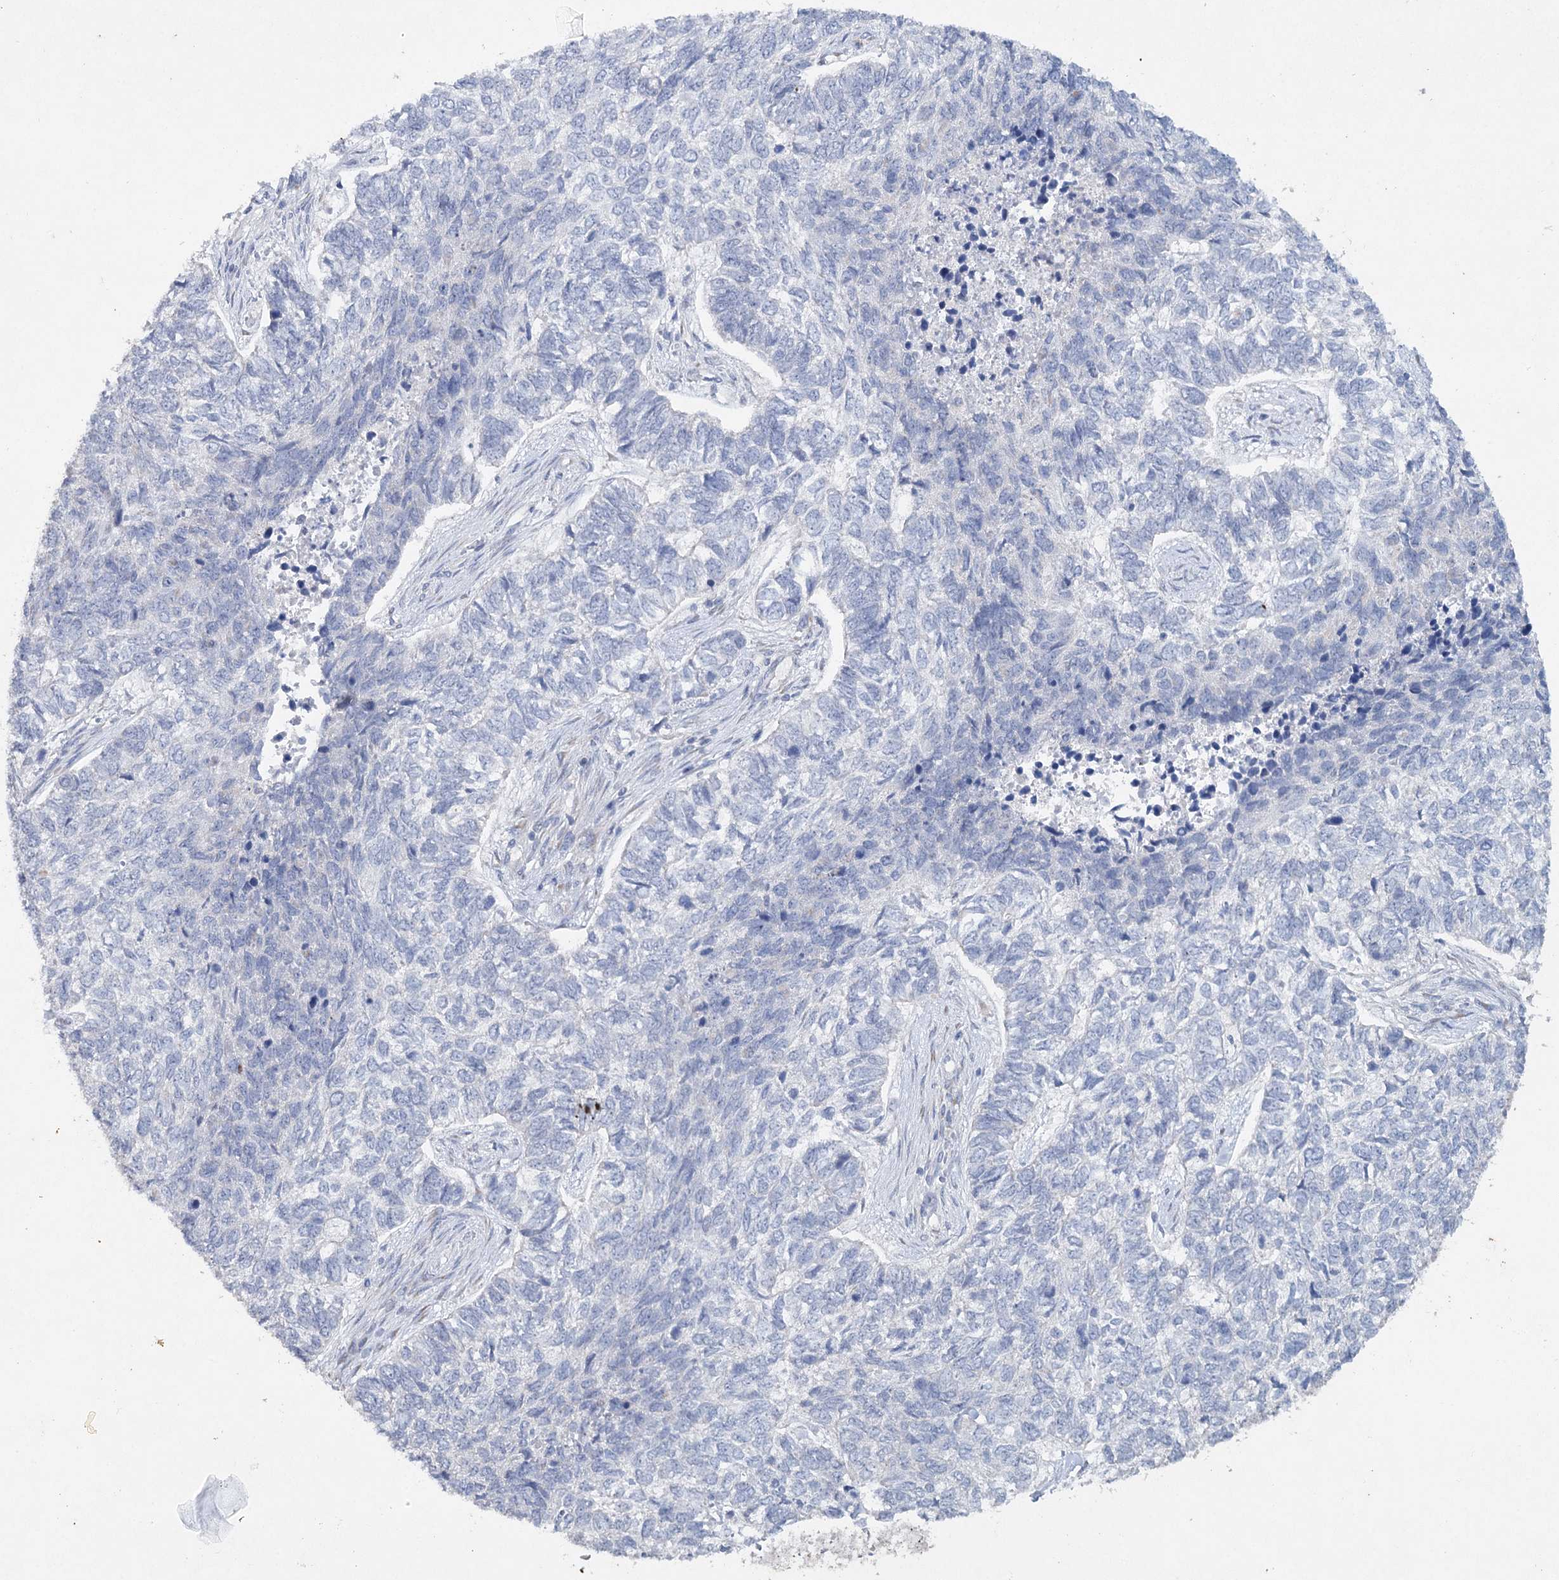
{"staining": {"intensity": "negative", "quantity": "none", "location": "none"}, "tissue": "skin cancer", "cell_type": "Tumor cells", "image_type": "cancer", "snomed": [{"axis": "morphology", "description": "Basal cell carcinoma"}, {"axis": "topography", "description": "Skin"}], "caption": "Basal cell carcinoma (skin) stained for a protein using IHC demonstrates no staining tumor cells.", "gene": "RFX6", "patient": {"sex": "female", "age": 65}}